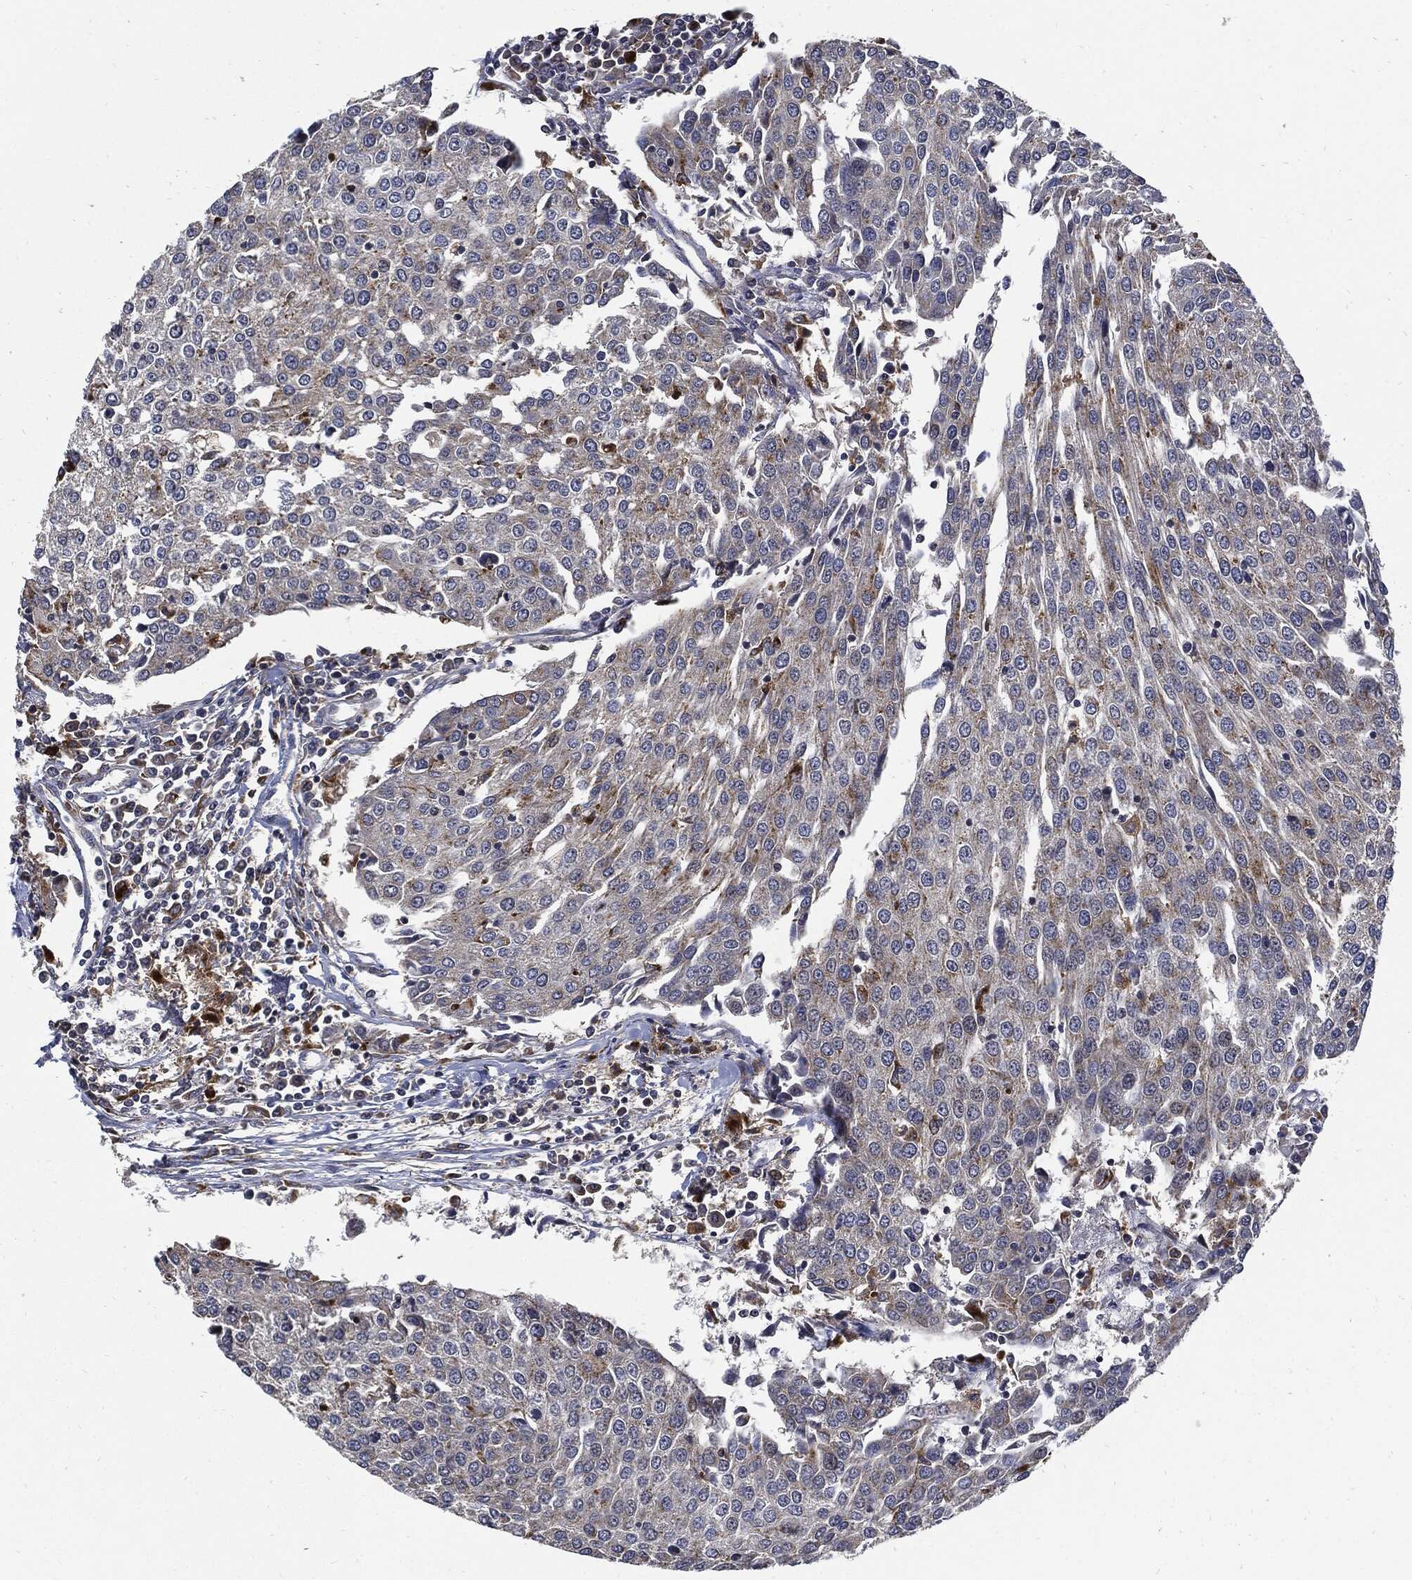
{"staining": {"intensity": "weak", "quantity": "<25%", "location": "cytoplasmic/membranous"}, "tissue": "urothelial cancer", "cell_type": "Tumor cells", "image_type": "cancer", "snomed": [{"axis": "morphology", "description": "Urothelial carcinoma, High grade"}, {"axis": "topography", "description": "Urinary bladder"}], "caption": "Image shows no significant protein staining in tumor cells of urothelial carcinoma (high-grade). Nuclei are stained in blue.", "gene": "SLC31A2", "patient": {"sex": "female", "age": 85}}